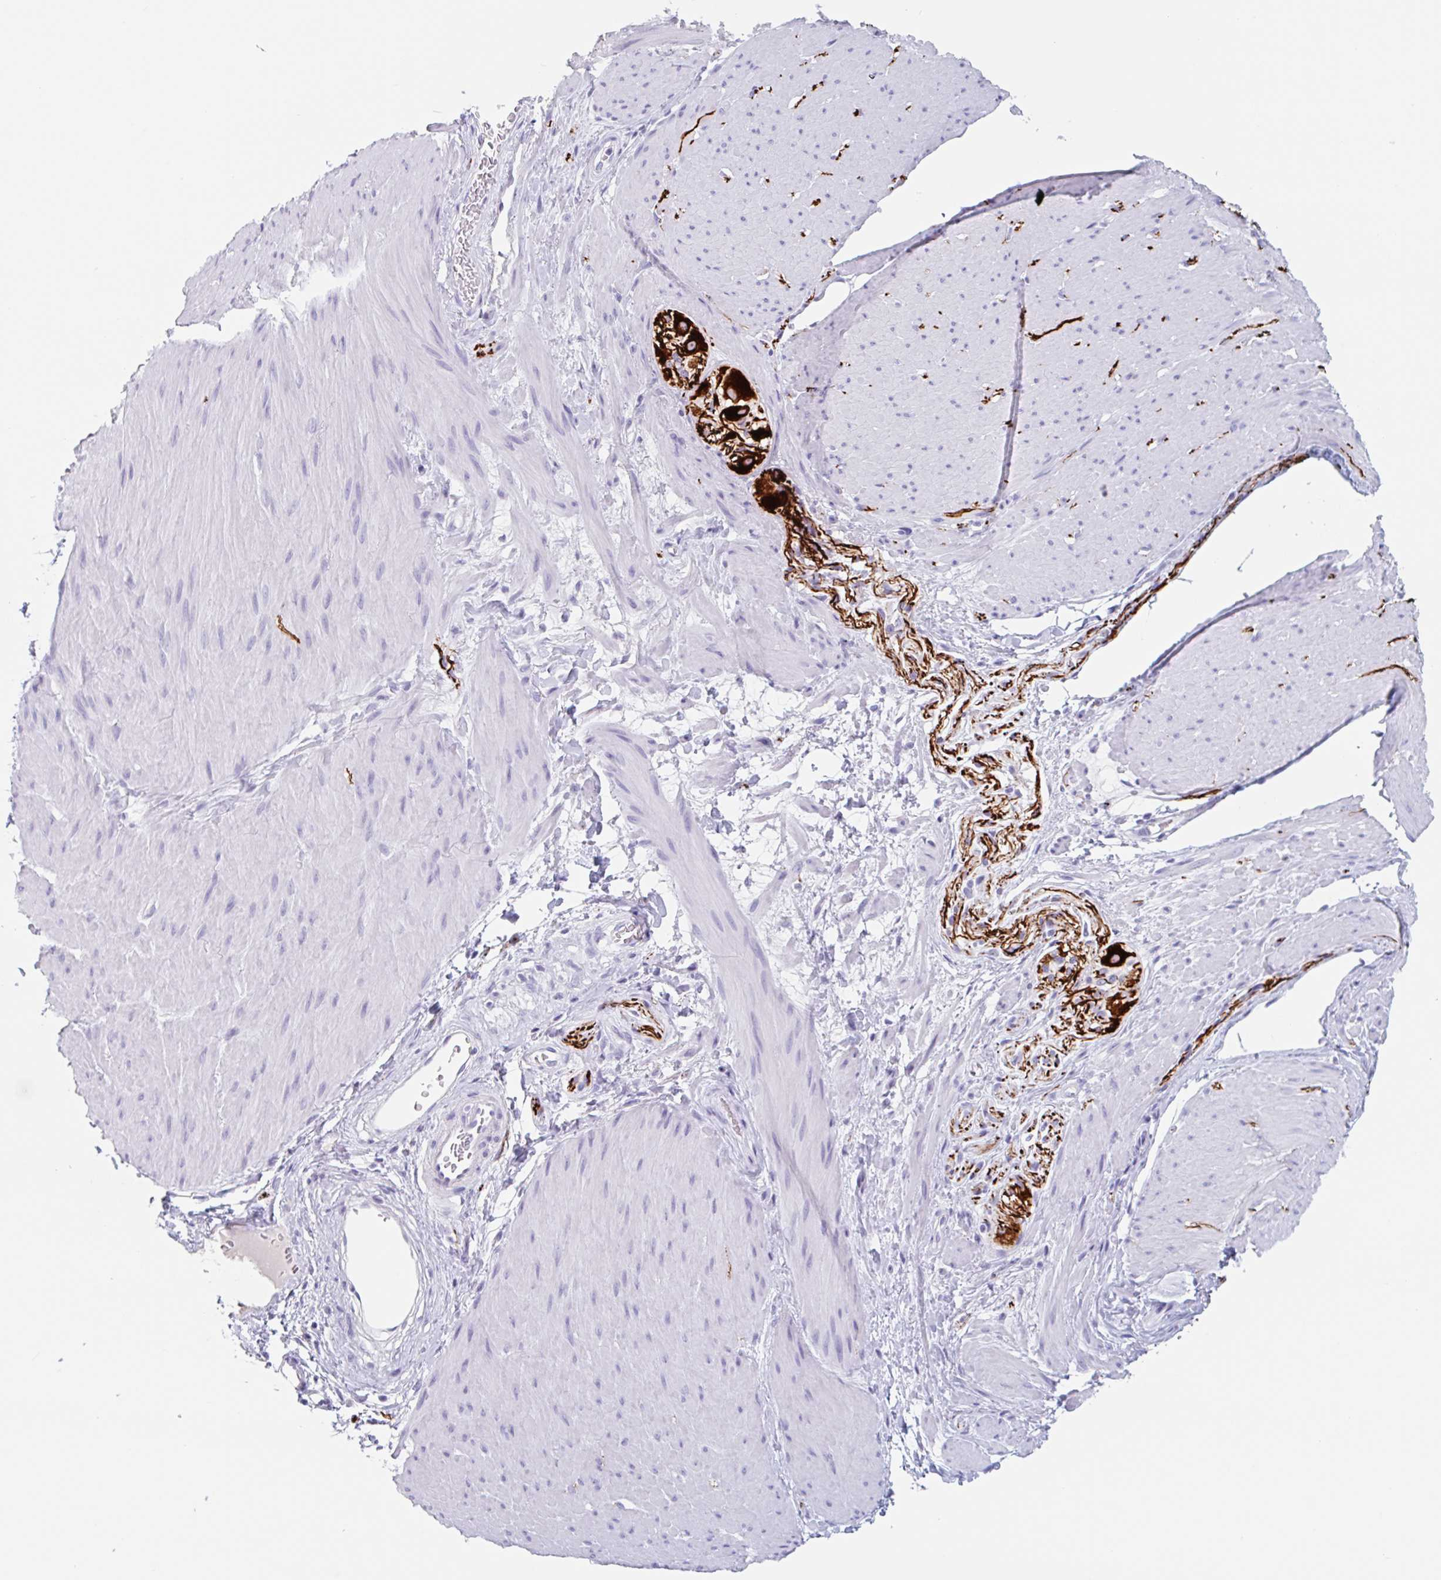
{"staining": {"intensity": "negative", "quantity": "none", "location": "none"}, "tissue": "smooth muscle", "cell_type": "Smooth muscle cells", "image_type": "normal", "snomed": [{"axis": "morphology", "description": "Normal tissue, NOS"}, {"axis": "topography", "description": "Smooth muscle"}, {"axis": "topography", "description": "Rectum"}], "caption": "IHC histopathology image of normal smooth muscle: smooth muscle stained with DAB shows no significant protein staining in smooth muscle cells.", "gene": "EMC4", "patient": {"sex": "male", "age": 53}}